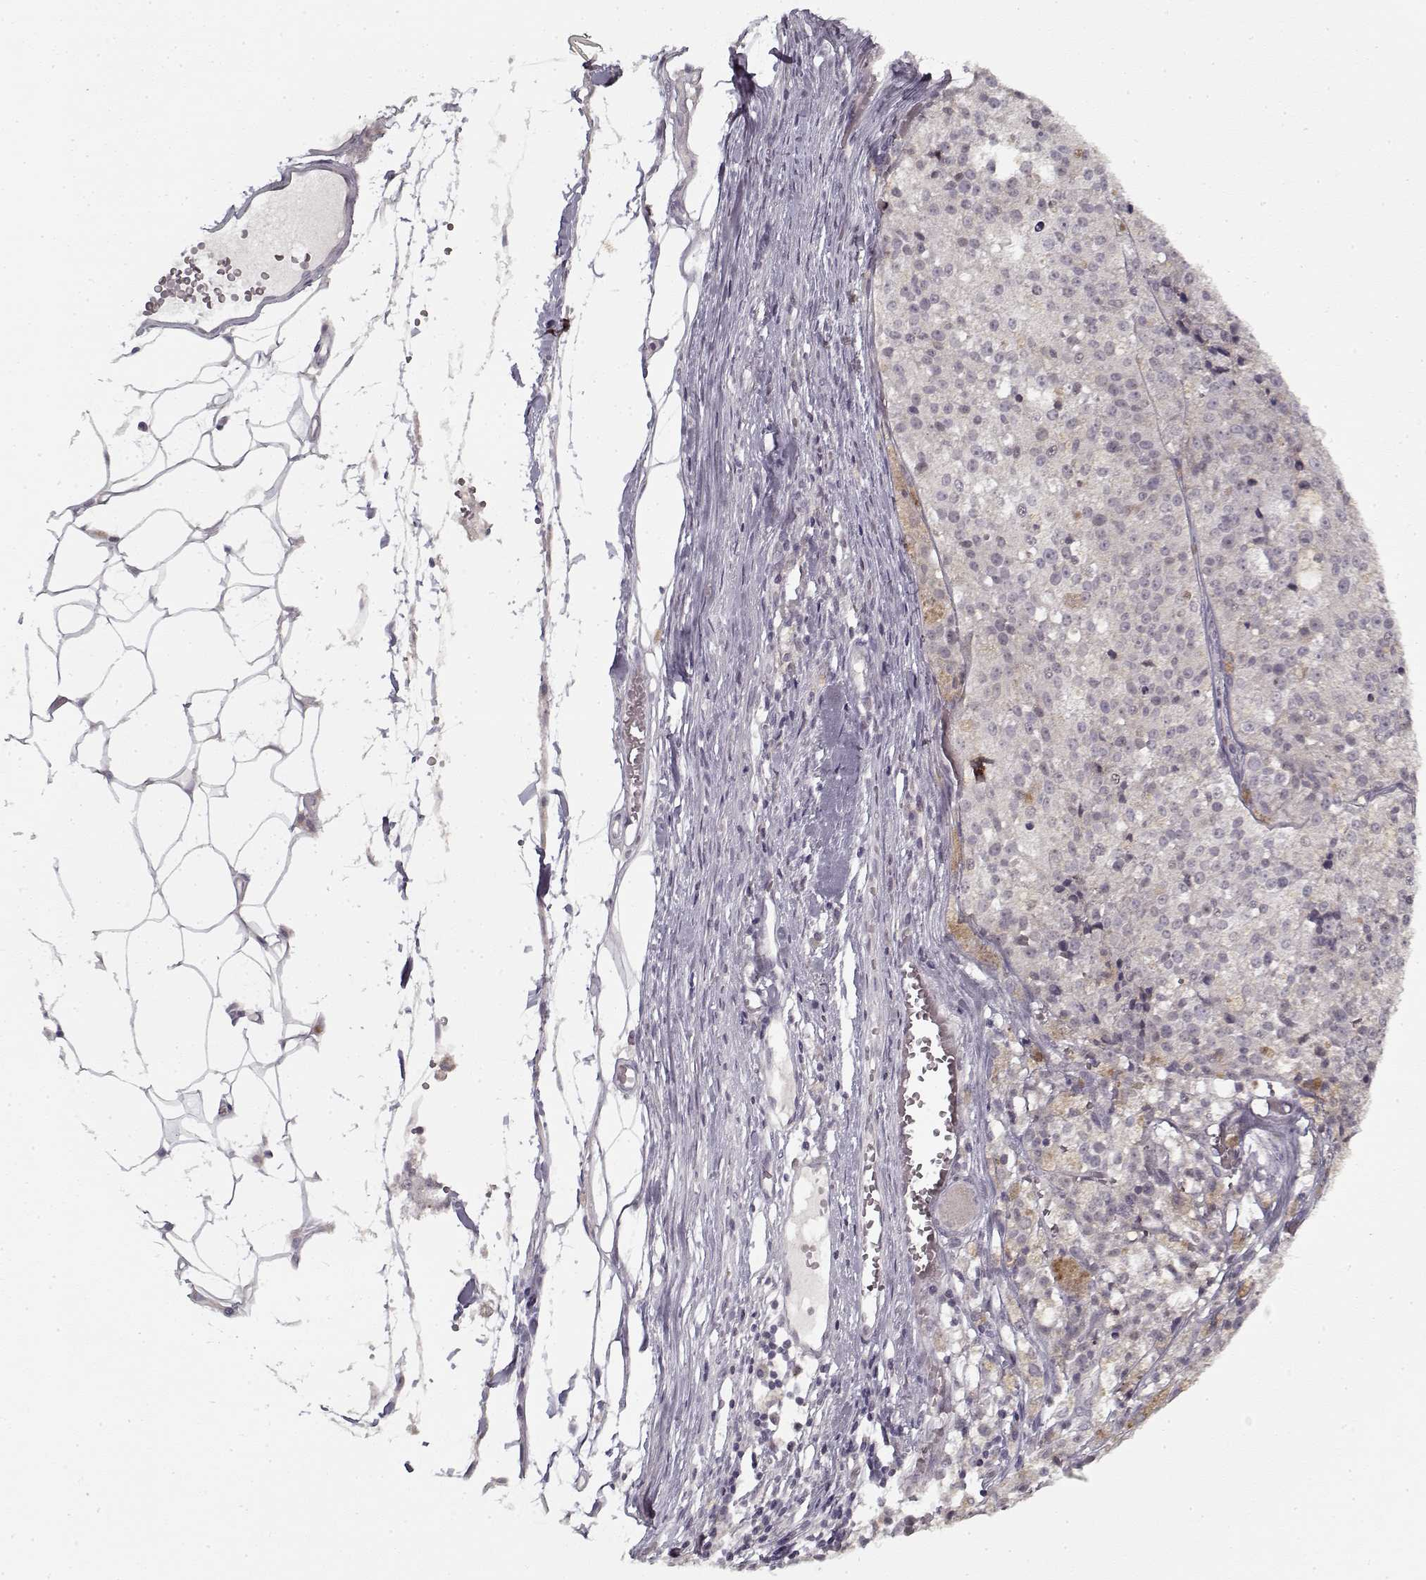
{"staining": {"intensity": "negative", "quantity": "none", "location": "none"}, "tissue": "melanoma", "cell_type": "Tumor cells", "image_type": "cancer", "snomed": [{"axis": "morphology", "description": "Malignant melanoma, Metastatic site"}, {"axis": "topography", "description": "Lymph node"}], "caption": "Tumor cells show no significant positivity in melanoma.", "gene": "LAMA2", "patient": {"sex": "female", "age": 64}}